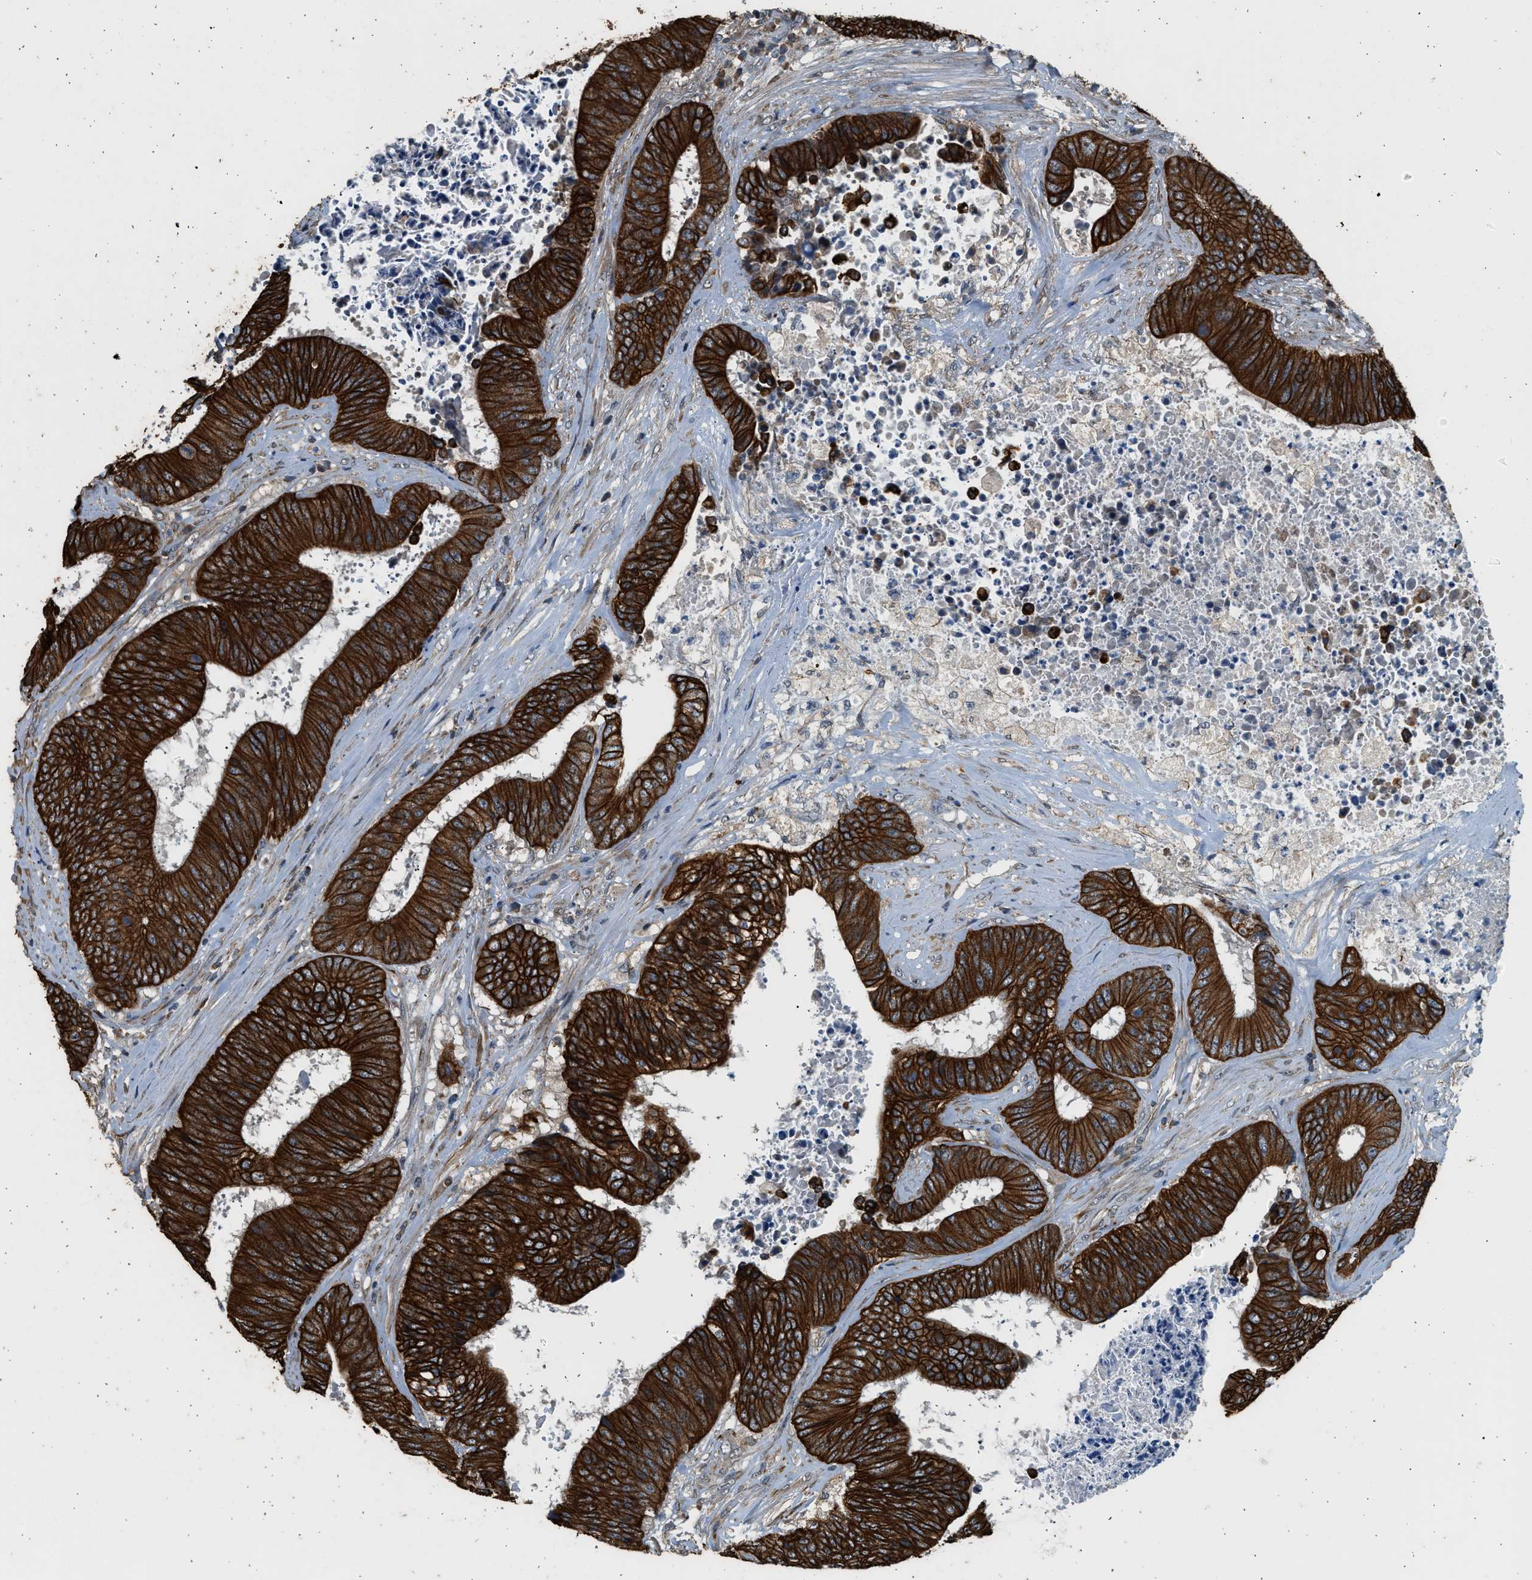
{"staining": {"intensity": "strong", "quantity": ">75%", "location": "cytoplasmic/membranous"}, "tissue": "colorectal cancer", "cell_type": "Tumor cells", "image_type": "cancer", "snomed": [{"axis": "morphology", "description": "Adenocarcinoma, NOS"}, {"axis": "topography", "description": "Rectum"}], "caption": "Adenocarcinoma (colorectal) stained with DAB IHC displays high levels of strong cytoplasmic/membranous staining in approximately >75% of tumor cells.", "gene": "PCLO", "patient": {"sex": "male", "age": 72}}